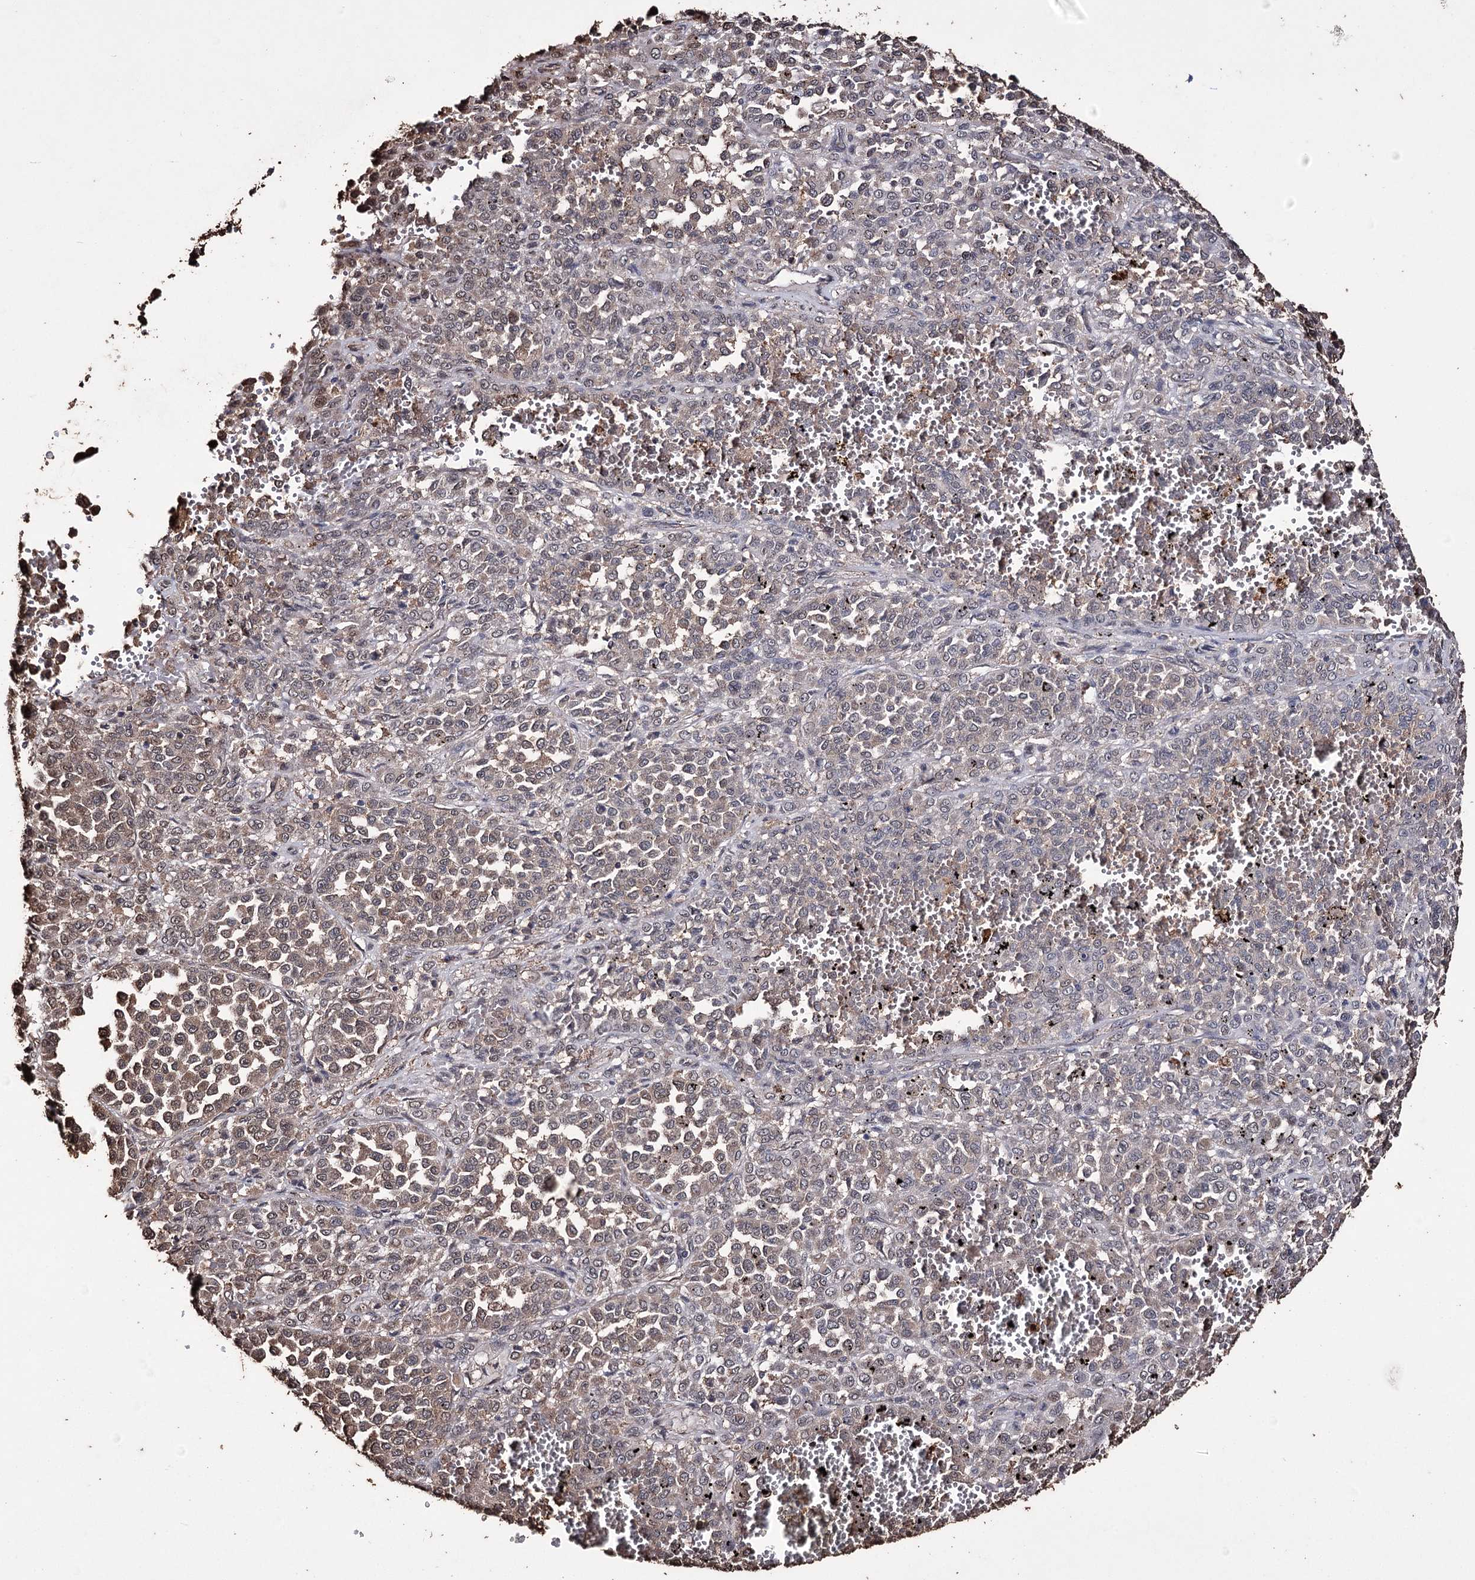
{"staining": {"intensity": "weak", "quantity": "<25%", "location": "cytoplasmic/membranous"}, "tissue": "melanoma", "cell_type": "Tumor cells", "image_type": "cancer", "snomed": [{"axis": "morphology", "description": "Malignant melanoma, Metastatic site"}, {"axis": "topography", "description": "Pancreas"}], "caption": "Protein analysis of melanoma reveals no significant positivity in tumor cells.", "gene": "ZNF662", "patient": {"sex": "female", "age": 30}}